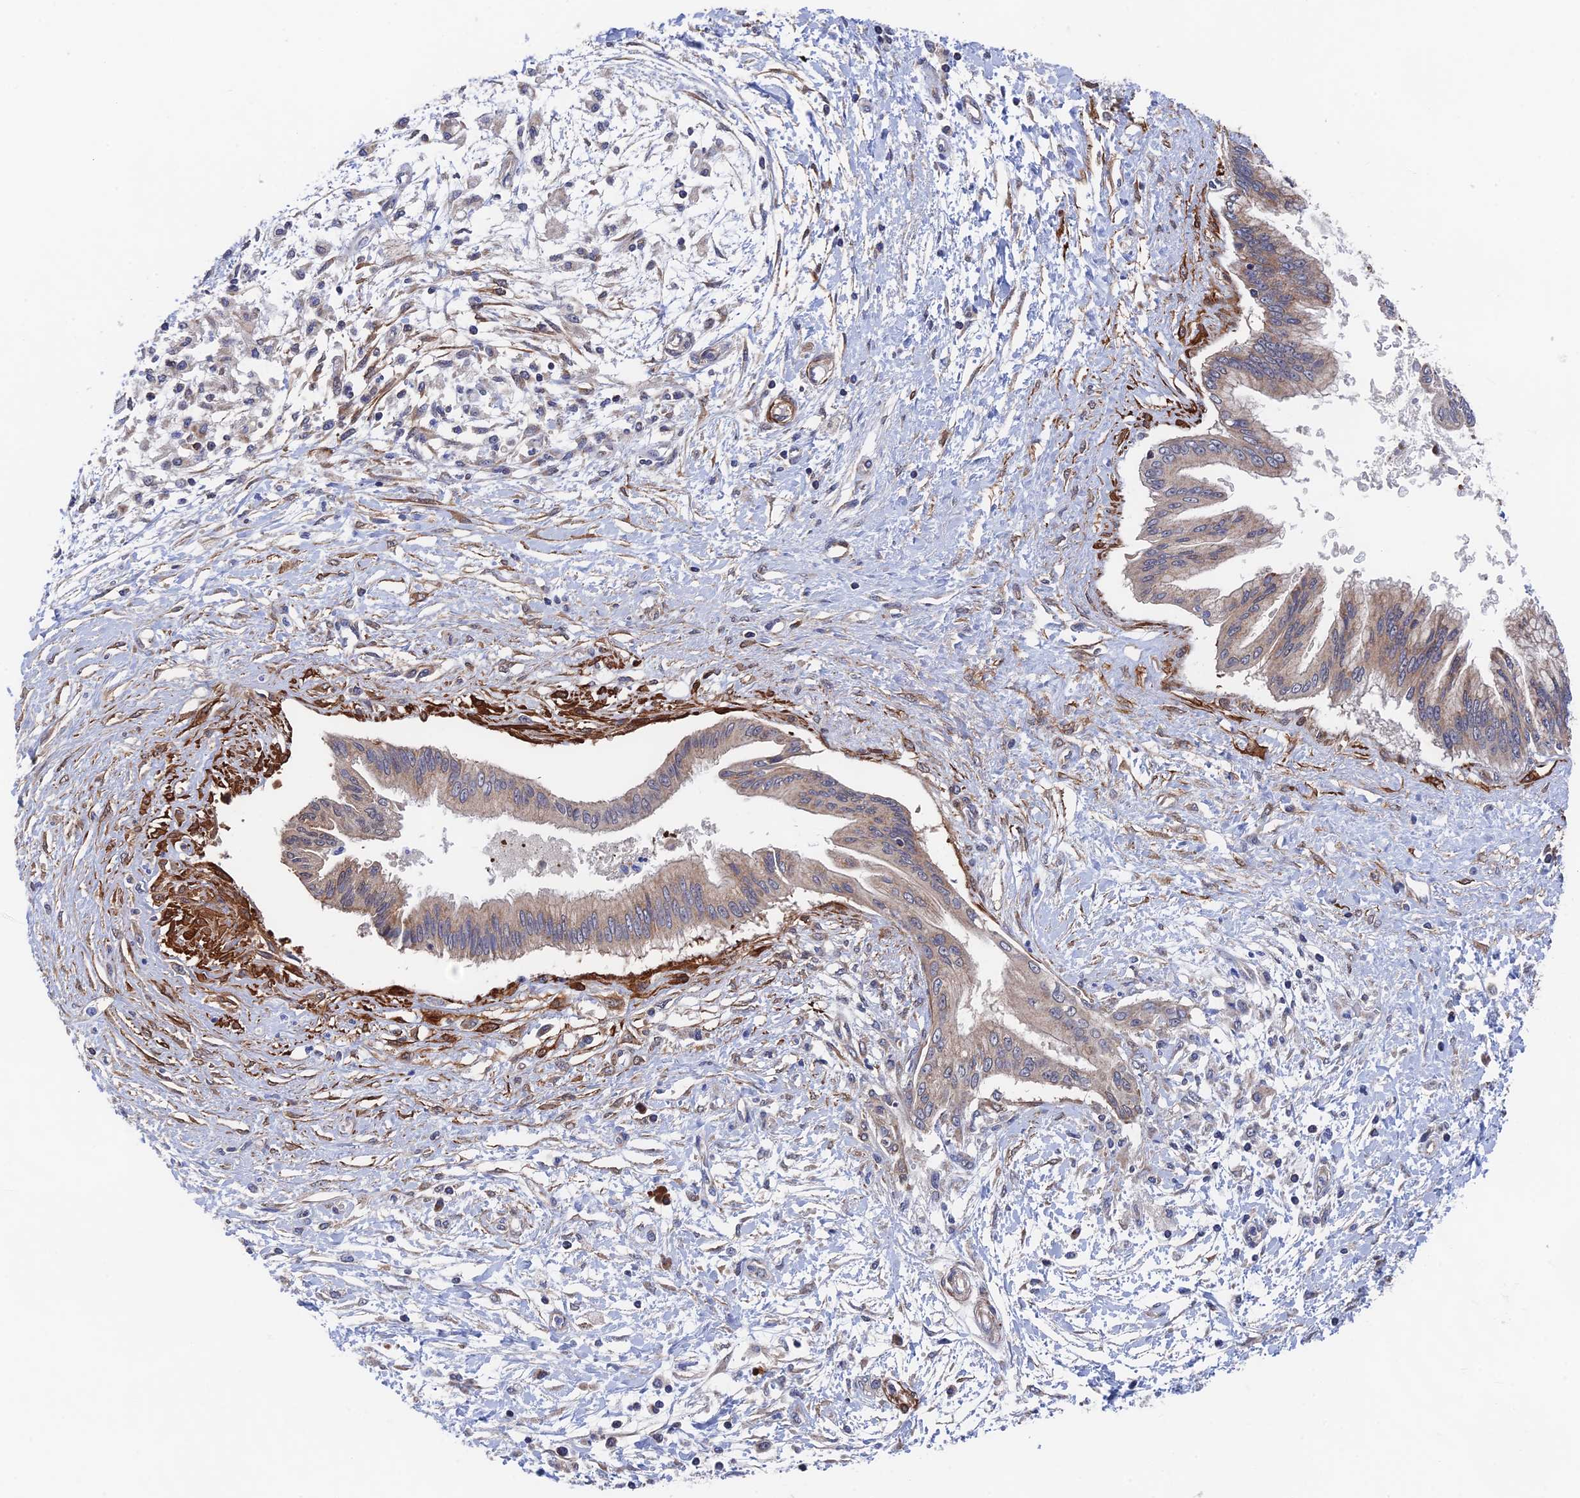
{"staining": {"intensity": "moderate", "quantity": "25%-75%", "location": "cytoplasmic/membranous"}, "tissue": "pancreatic cancer", "cell_type": "Tumor cells", "image_type": "cancer", "snomed": [{"axis": "morphology", "description": "Adenocarcinoma, NOS"}, {"axis": "topography", "description": "Pancreas"}], "caption": "Immunohistochemical staining of pancreatic adenocarcinoma demonstrates medium levels of moderate cytoplasmic/membranous protein staining in approximately 25%-75% of tumor cells.", "gene": "ZNF320", "patient": {"sex": "male", "age": 46}}